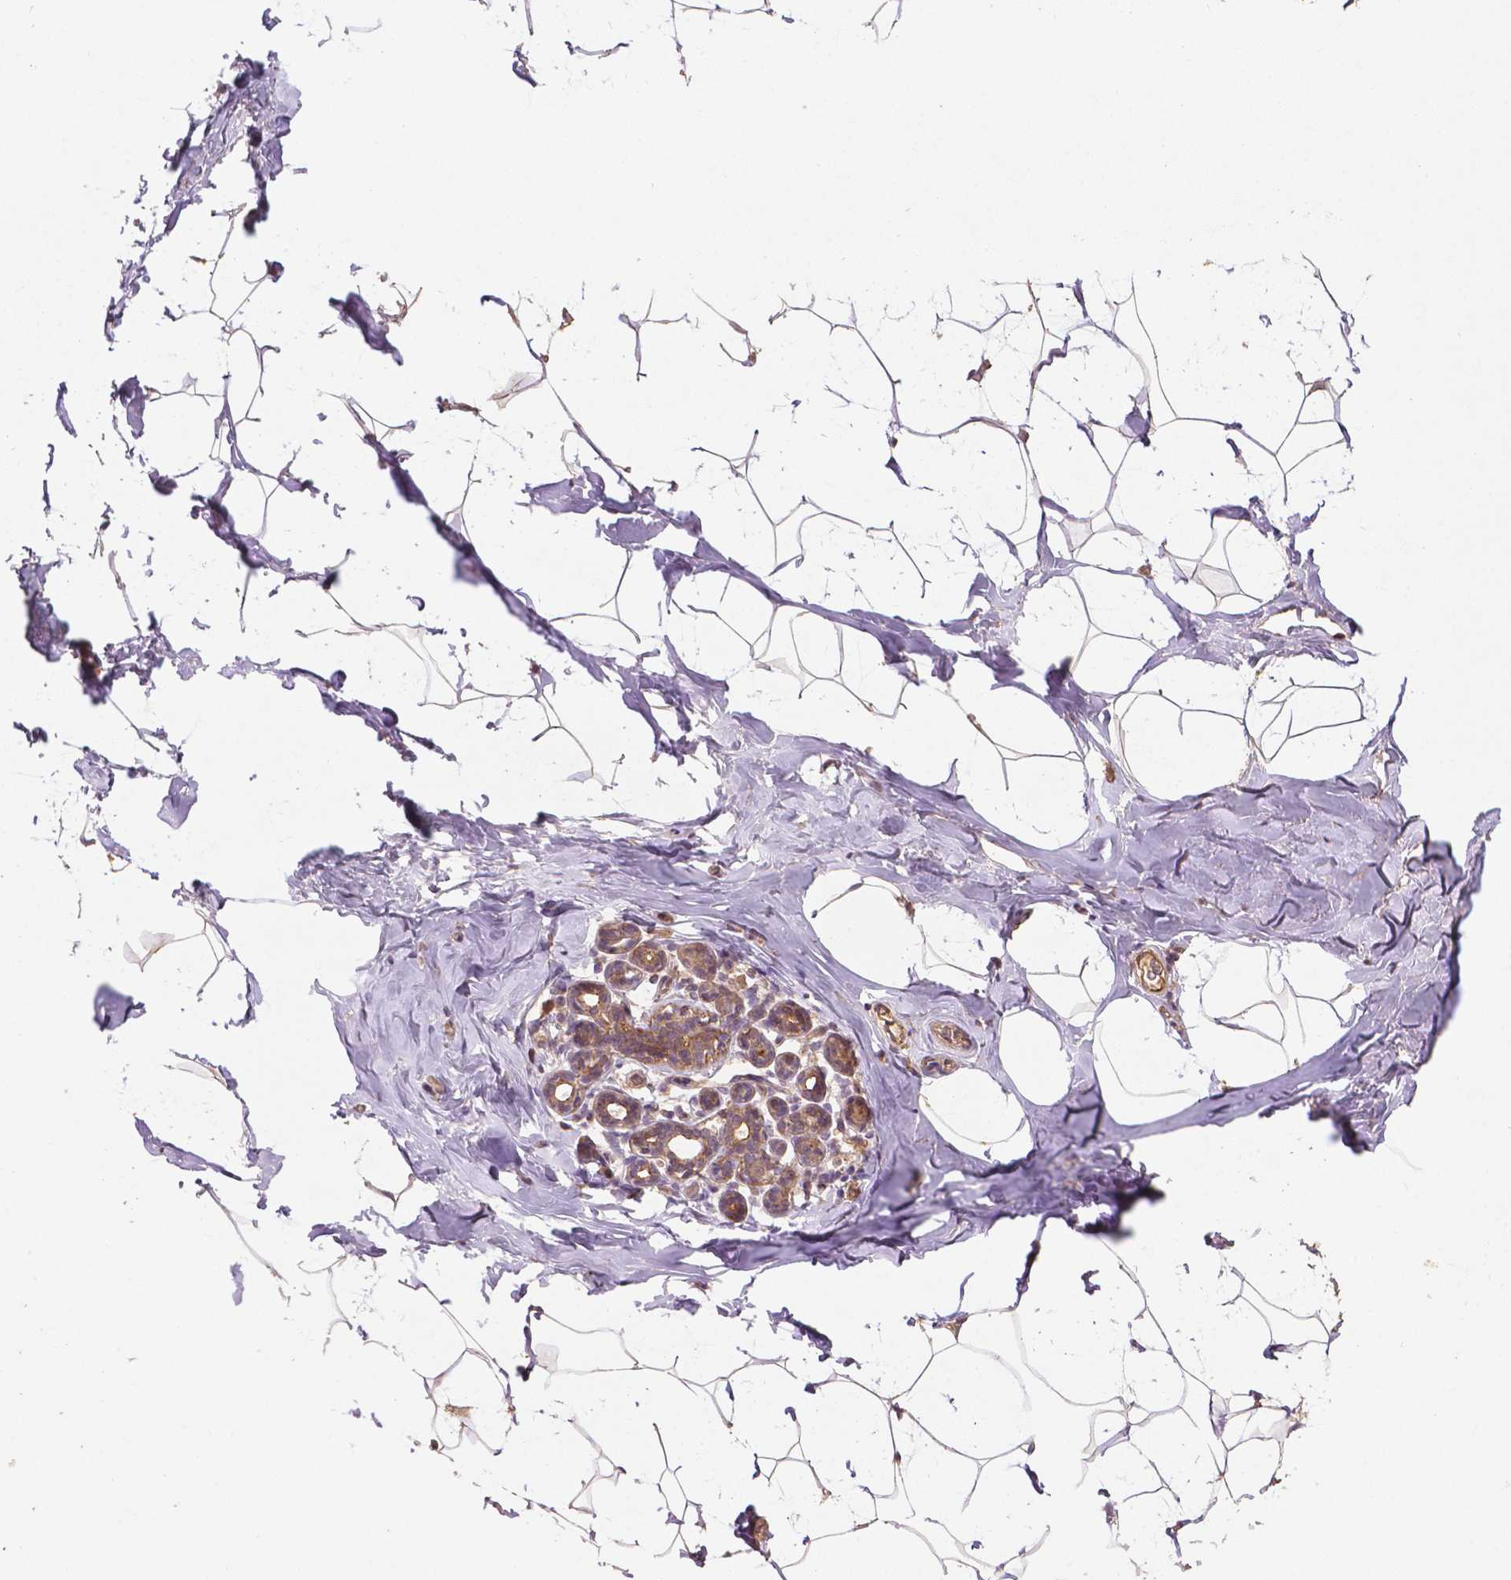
{"staining": {"intensity": "weak", "quantity": "25%-75%", "location": "cytoplasmic/membranous"}, "tissue": "breast", "cell_type": "Adipocytes", "image_type": "normal", "snomed": [{"axis": "morphology", "description": "Normal tissue, NOS"}, {"axis": "topography", "description": "Breast"}], "caption": "Protein staining exhibits weak cytoplasmic/membranous positivity in about 25%-75% of adipocytes in benign breast.", "gene": "ZMYND19", "patient": {"sex": "female", "age": 32}}